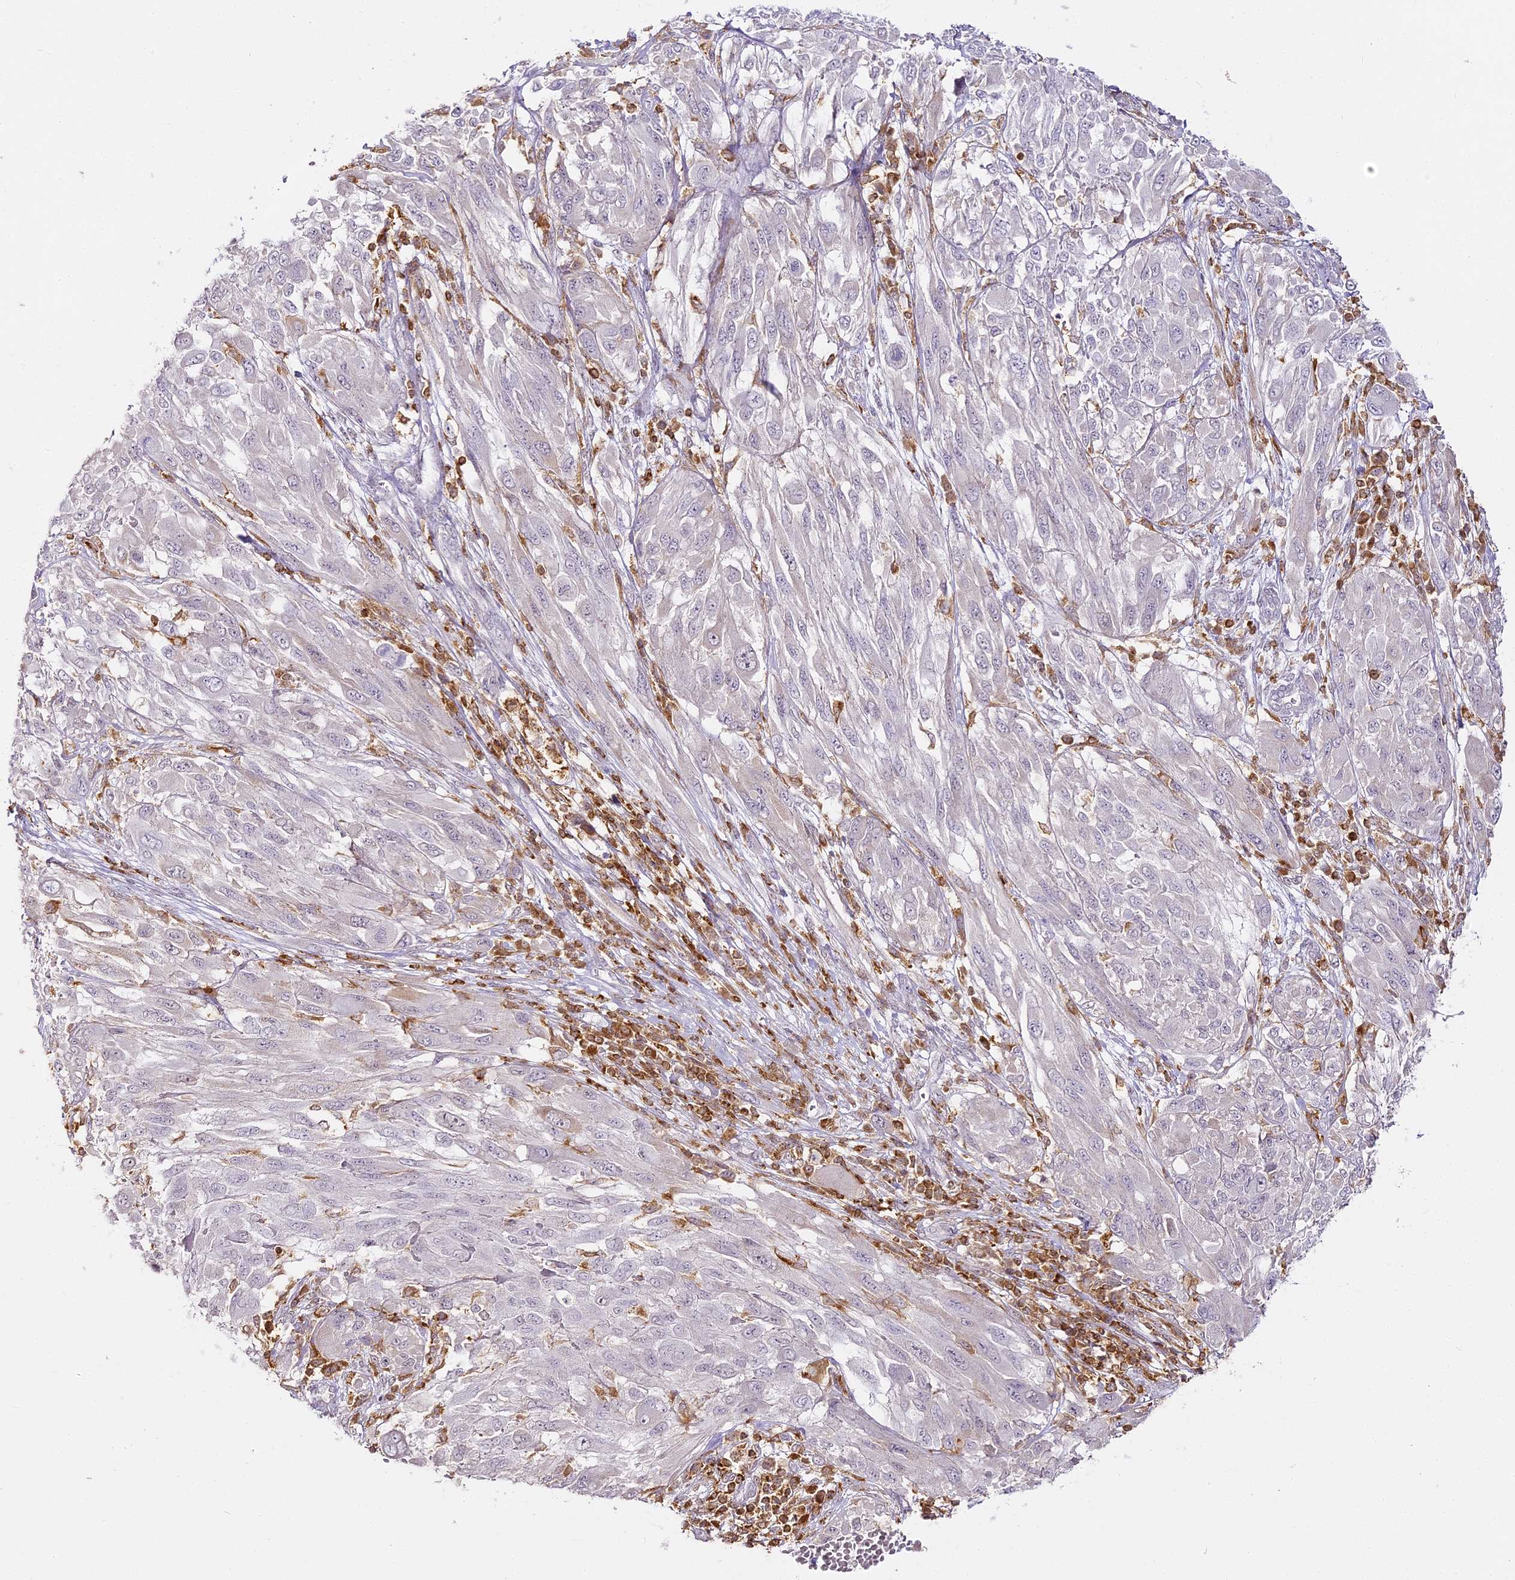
{"staining": {"intensity": "negative", "quantity": "none", "location": "none"}, "tissue": "melanoma", "cell_type": "Tumor cells", "image_type": "cancer", "snomed": [{"axis": "morphology", "description": "Malignant melanoma, NOS"}, {"axis": "topography", "description": "Skin"}], "caption": "This is an IHC image of melanoma. There is no expression in tumor cells.", "gene": "DOCK2", "patient": {"sex": "female", "age": 91}}